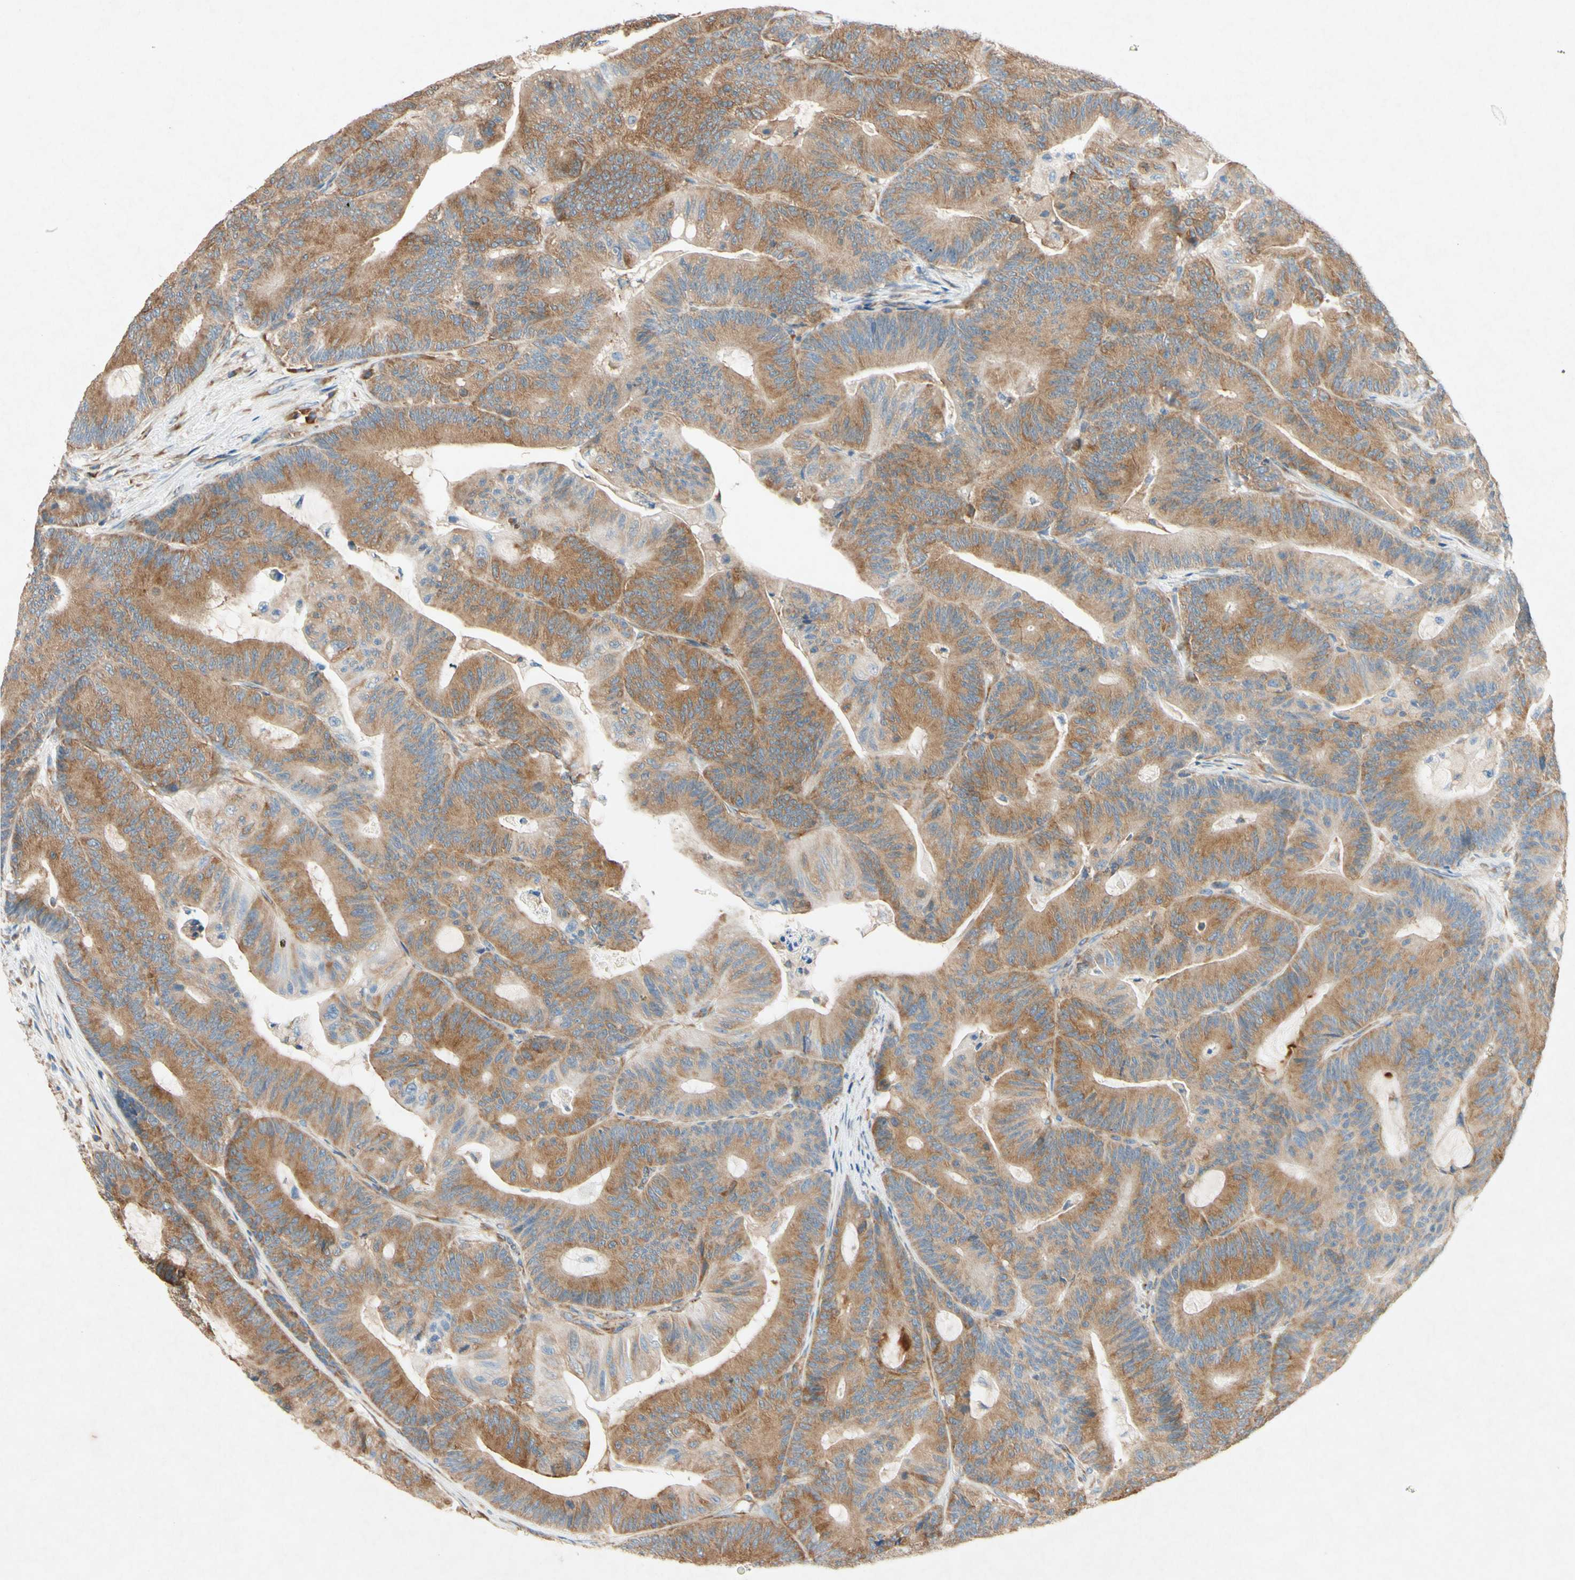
{"staining": {"intensity": "moderate", "quantity": "25%-75%", "location": "cytoplasmic/membranous"}, "tissue": "colorectal cancer", "cell_type": "Tumor cells", "image_type": "cancer", "snomed": [{"axis": "morphology", "description": "Adenocarcinoma, NOS"}, {"axis": "topography", "description": "Colon"}], "caption": "The immunohistochemical stain shows moderate cytoplasmic/membranous staining in tumor cells of adenocarcinoma (colorectal) tissue.", "gene": "PABPC1", "patient": {"sex": "female", "age": 84}}